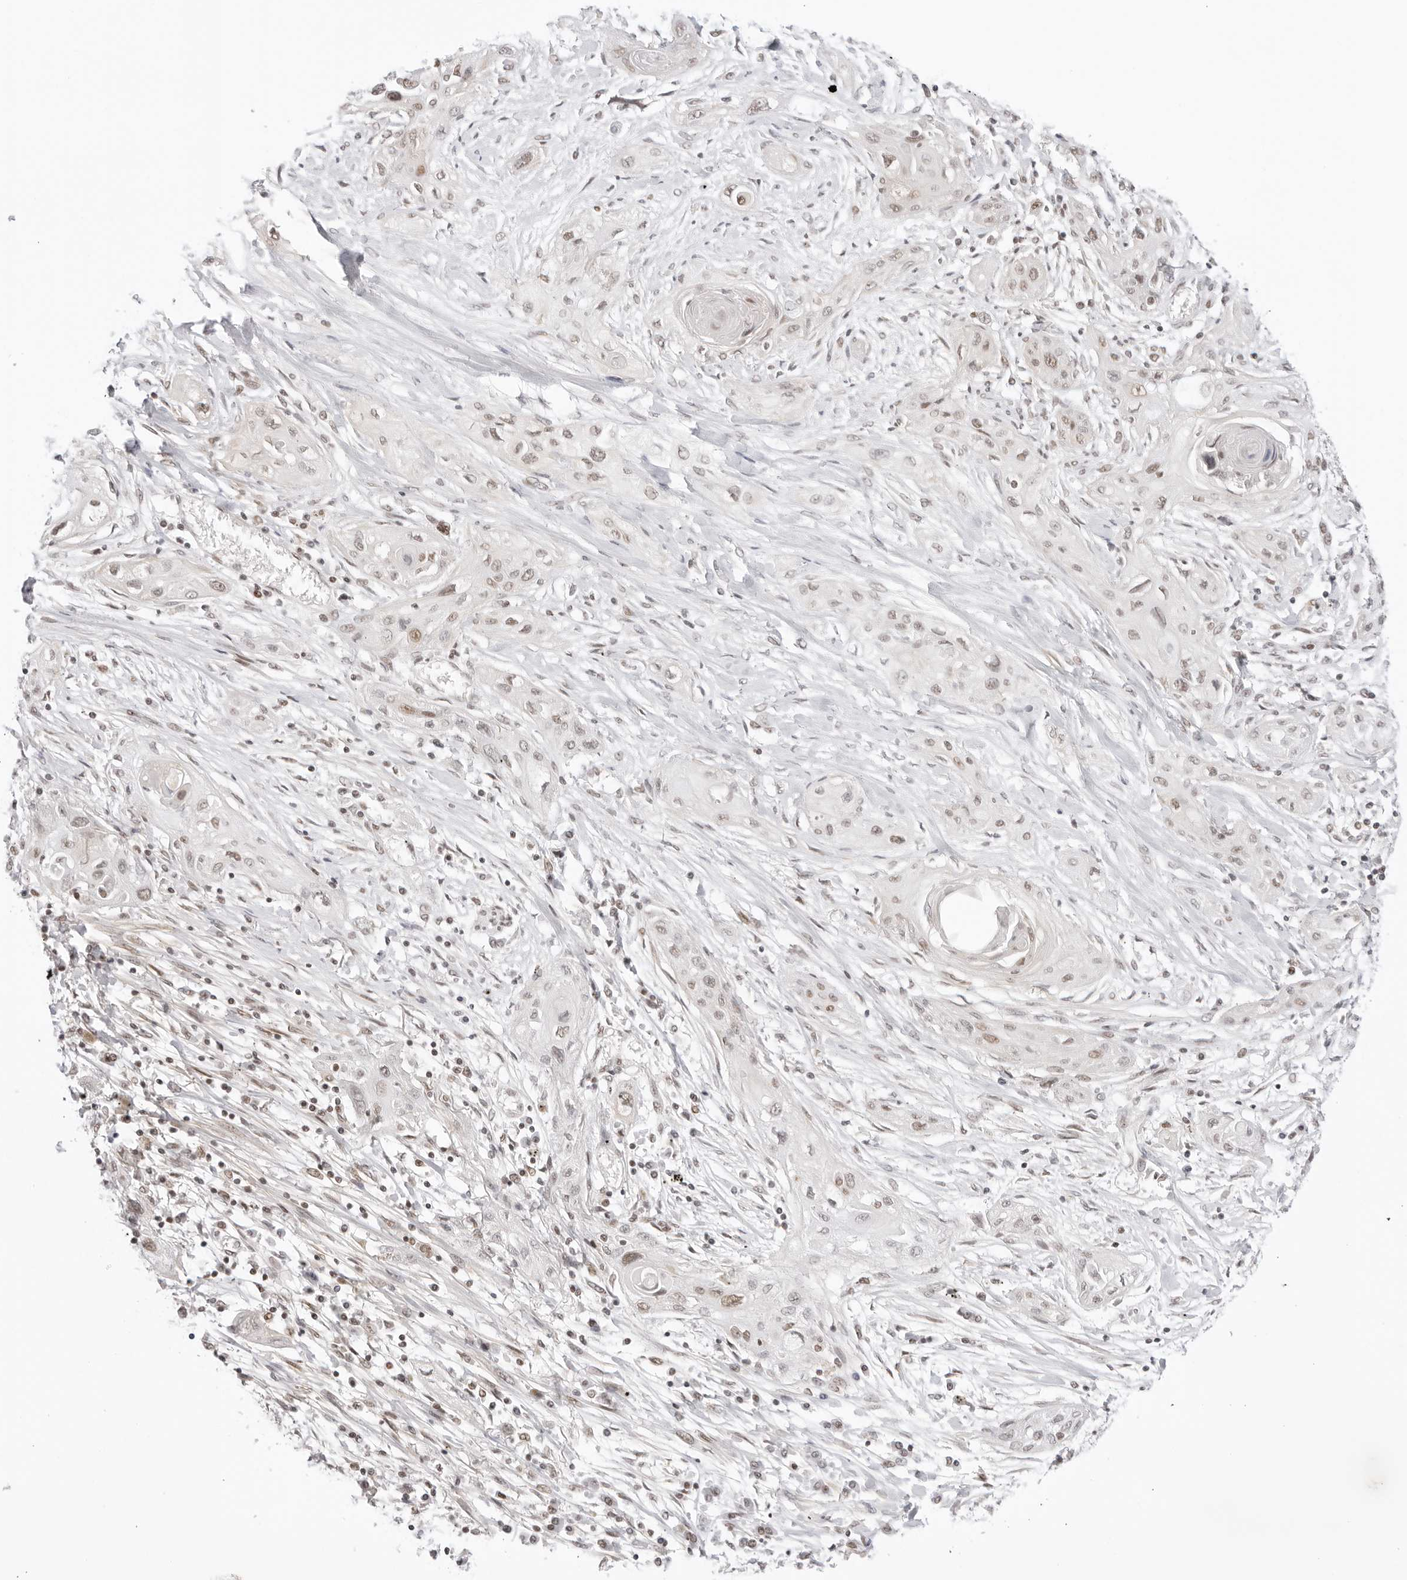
{"staining": {"intensity": "weak", "quantity": ">75%", "location": "nuclear"}, "tissue": "lung cancer", "cell_type": "Tumor cells", "image_type": "cancer", "snomed": [{"axis": "morphology", "description": "Squamous cell carcinoma, NOS"}, {"axis": "topography", "description": "Lung"}], "caption": "Lung cancer (squamous cell carcinoma) tissue displays weak nuclear positivity in approximately >75% of tumor cells", "gene": "TCIM", "patient": {"sex": "female", "age": 47}}